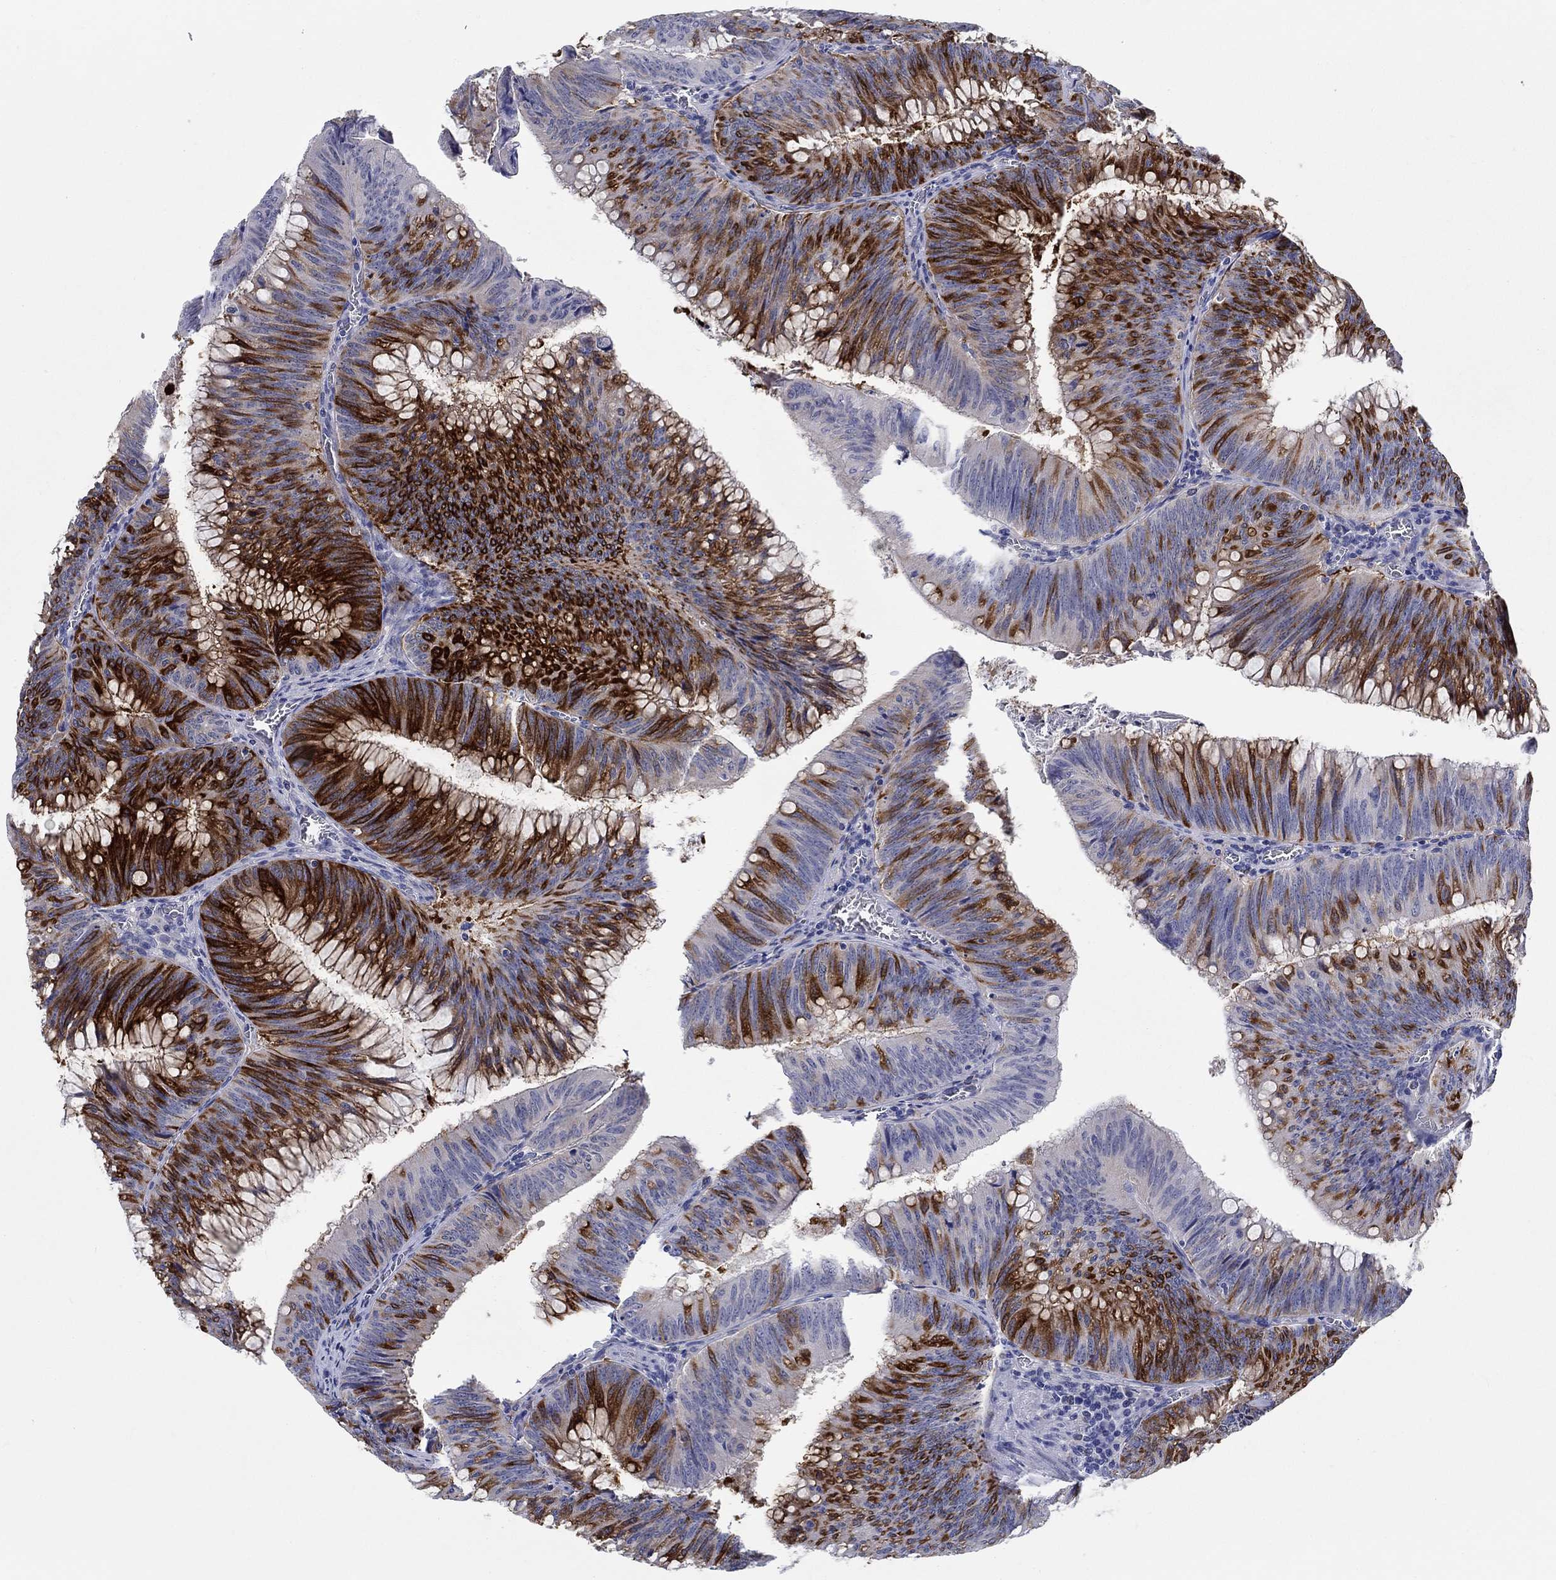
{"staining": {"intensity": "strong", "quantity": ">75%", "location": "cytoplasmic/membranous"}, "tissue": "colorectal cancer", "cell_type": "Tumor cells", "image_type": "cancer", "snomed": [{"axis": "morphology", "description": "Adenocarcinoma, NOS"}, {"axis": "topography", "description": "Rectum"}], "caption": "Adenocarcinoma (colorectal) stained with DAB (3,3'-diaminobenzidine) IHC exhibits high levels of strong cytoplasmic/membranous positivity in about >75% of tumor cells.", "gene": "RAP1GAP", "patient": {"sex": "female", "age": 72}}